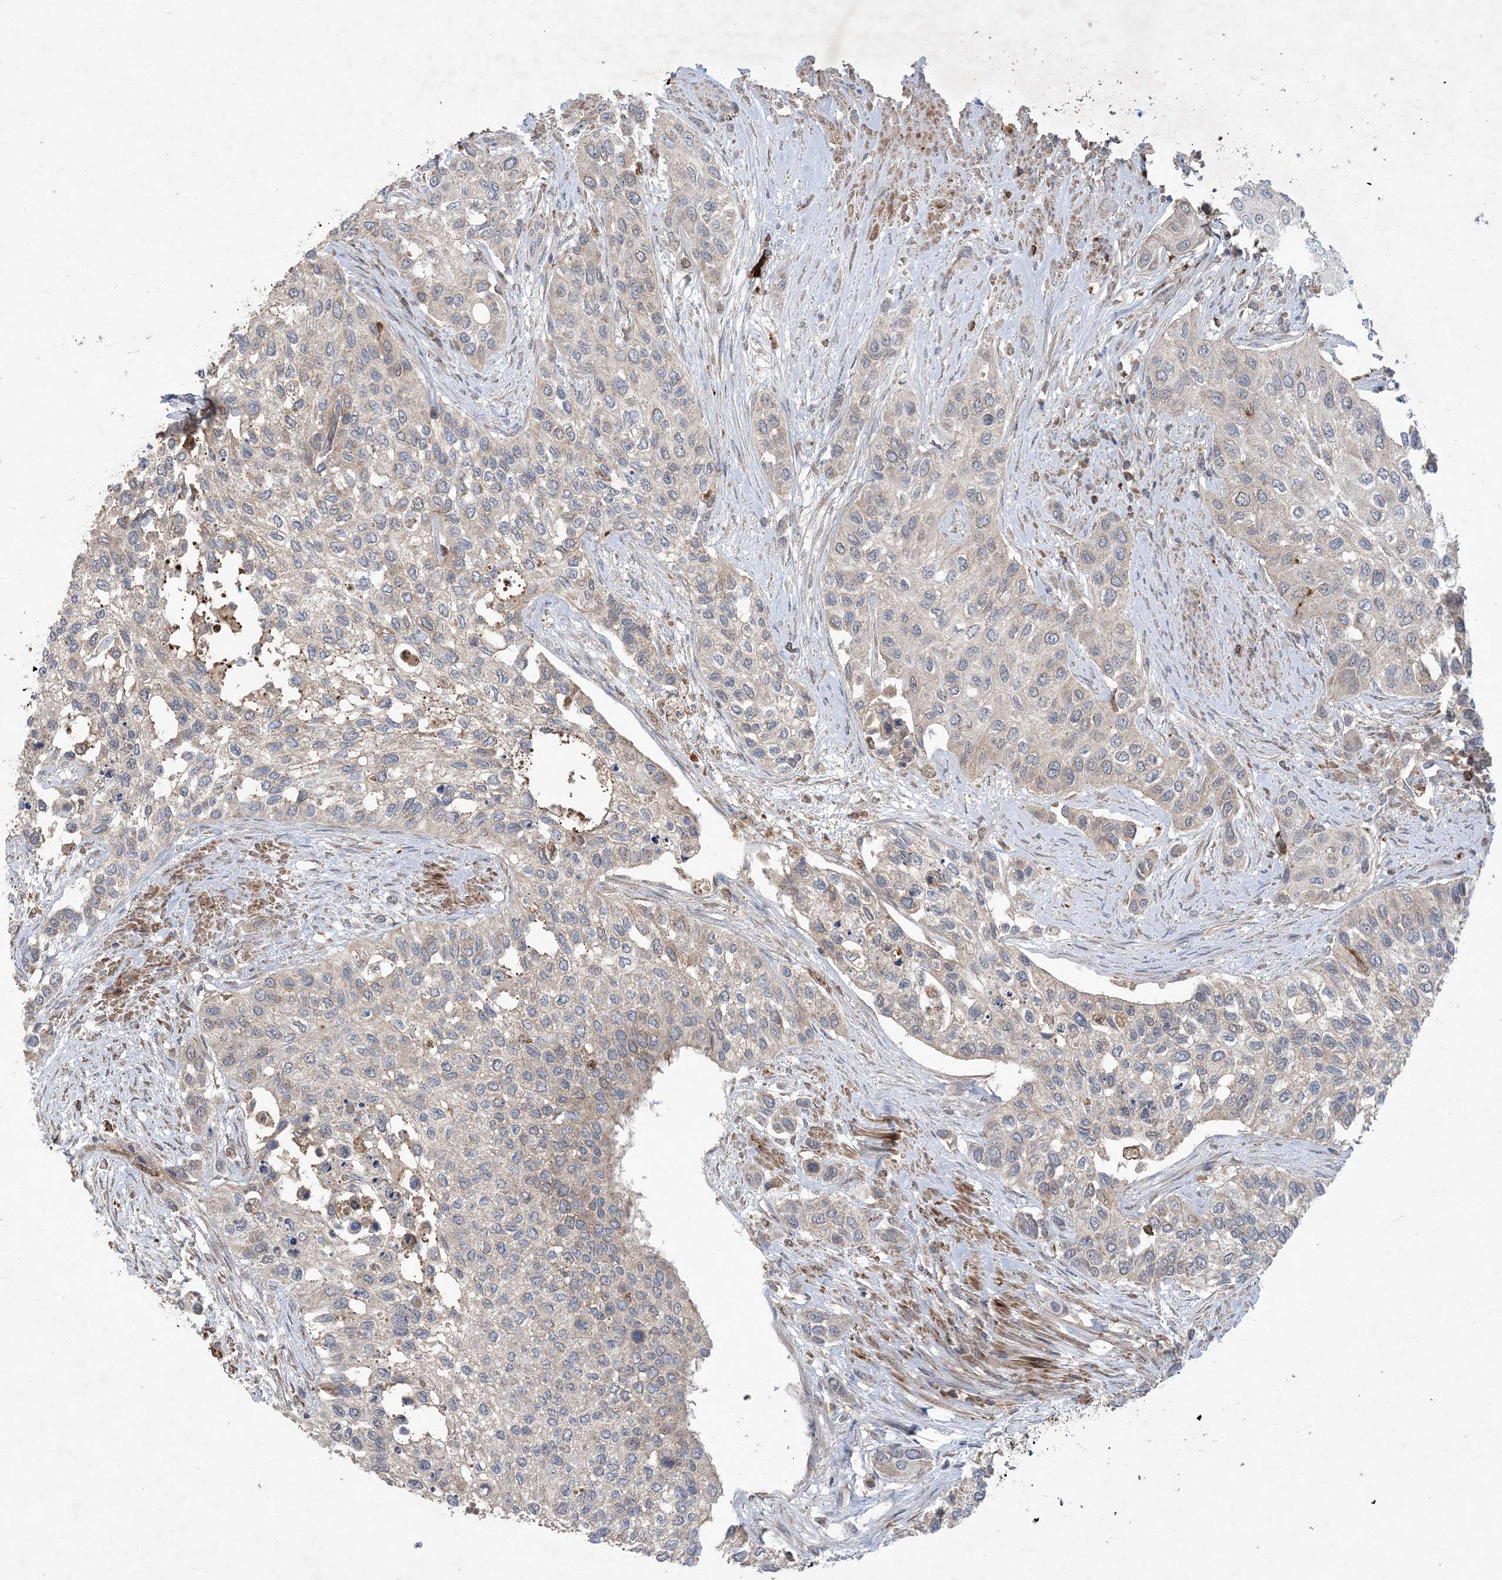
{"staining": {"intensity": "weak", "quantity": "<25%", "location": "cytoplasmic/membranous"}, "tissue": "urothelial cancer", "cell_type": "Tumor cells", "image_type": "cancer", "snomed": [{"axis": "morphology", "description": "Normal tissue, NOS"}, {"axis": "morphology", "description": "Urothelial carcinoma, High grade"}, {"axis": "topography", "description": "Vascular tissue"}, {"axis": "topography", "description": "Urinary bladder"}], "caption": "This is an IHC micrograph of high-grade urothelial carcinoma. There is no positivity in tumor cells.", "gene": "MASP2", "patient": {"sex": "female", "age": 56}}